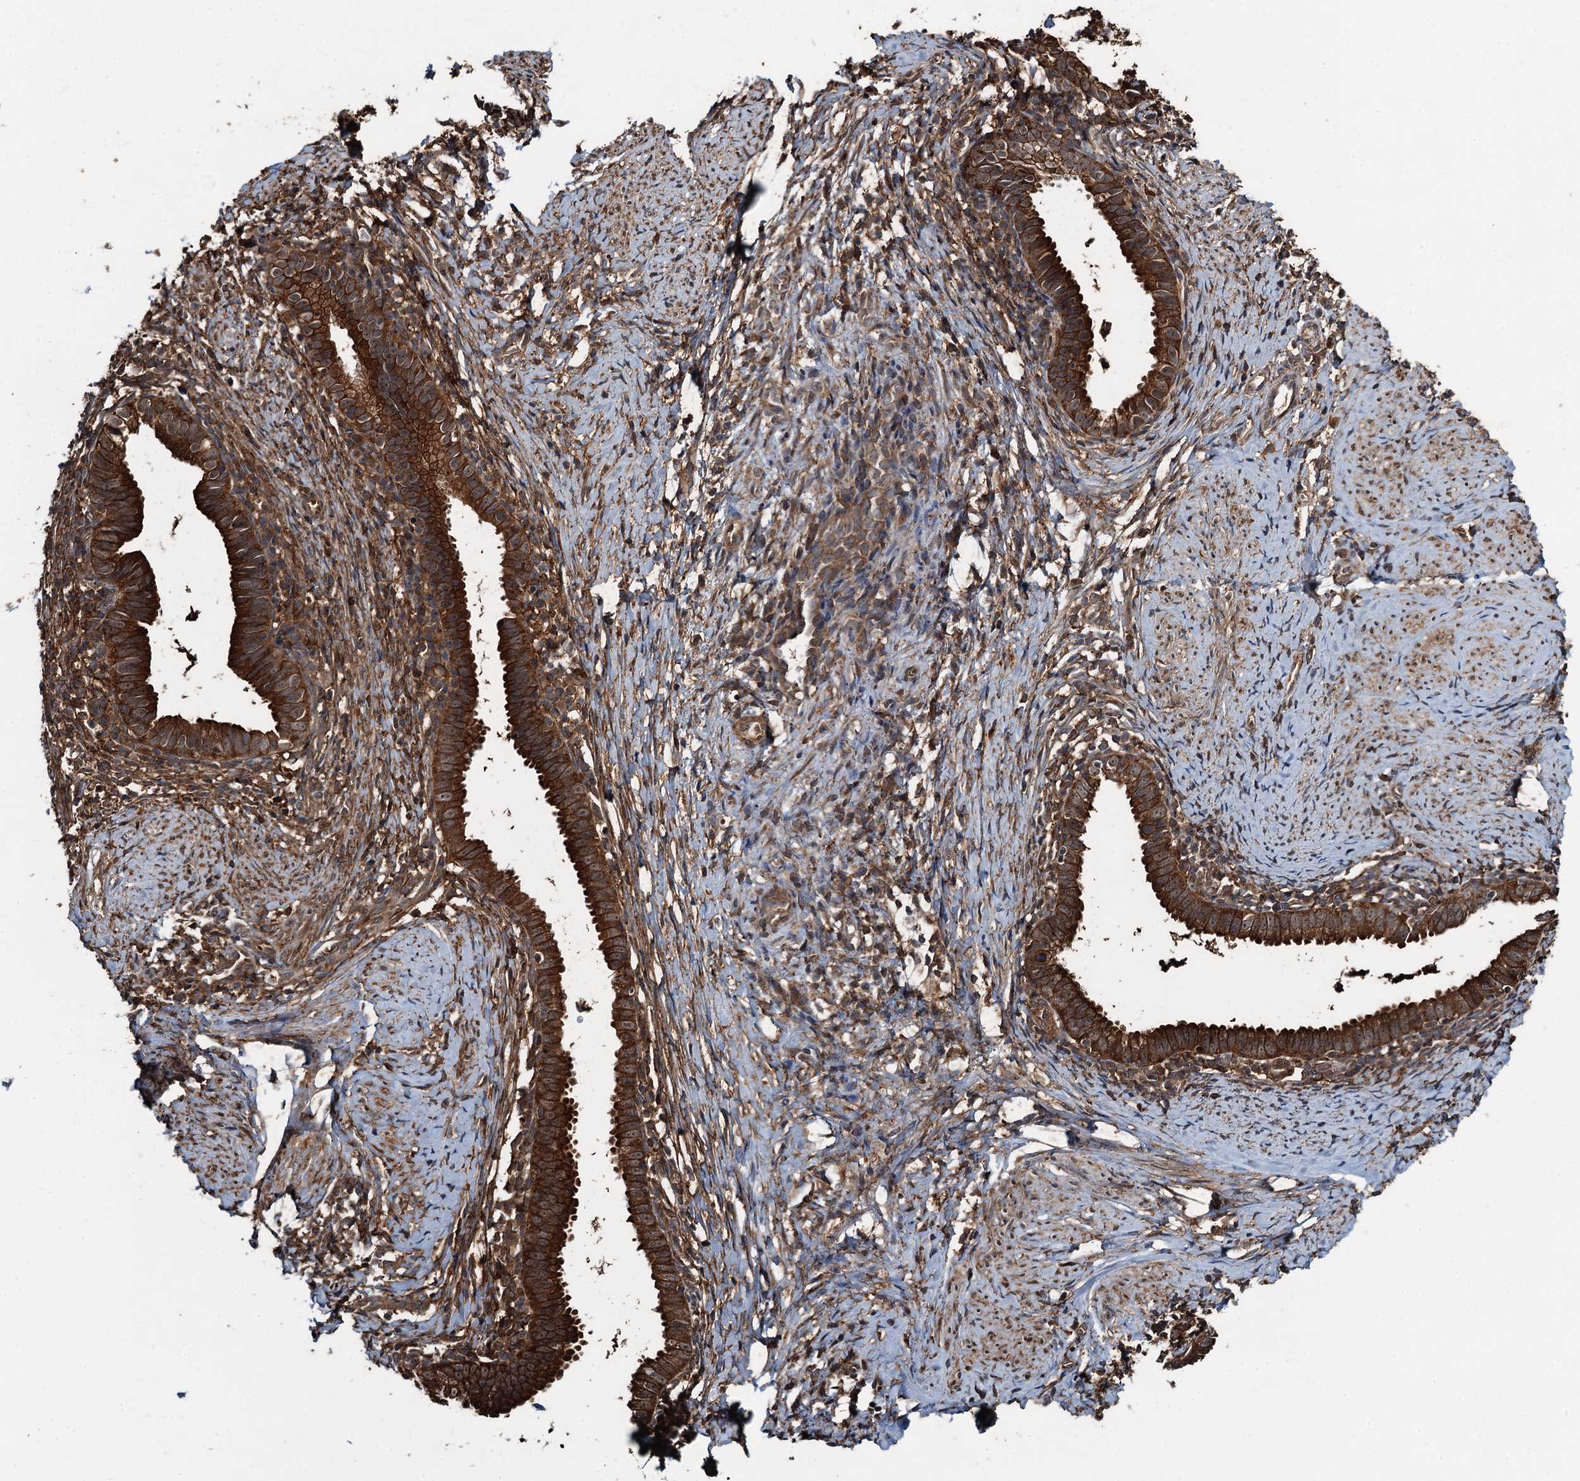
{"staining": {"intensity": "strong", "quantity": ">75%", "location": "cytoplasmic/membranous"}, "tissue": "cervical cancer", "cell_type": "Tumor cells", "image_type": "cancer", "snomed": [{"axis": "morphology", "description": "Adenocarcinoma, NOS"}, {"axis": "topography", "description": "Cervix"}], "caption": "Cervical cancer was stained to show a protein in brown. There is high levels of strong cytoplasmic/membranous expression in about >75% of tumor cells.", "gene": "WHAMM", "patient": {"sex": "female", "age": 36}}